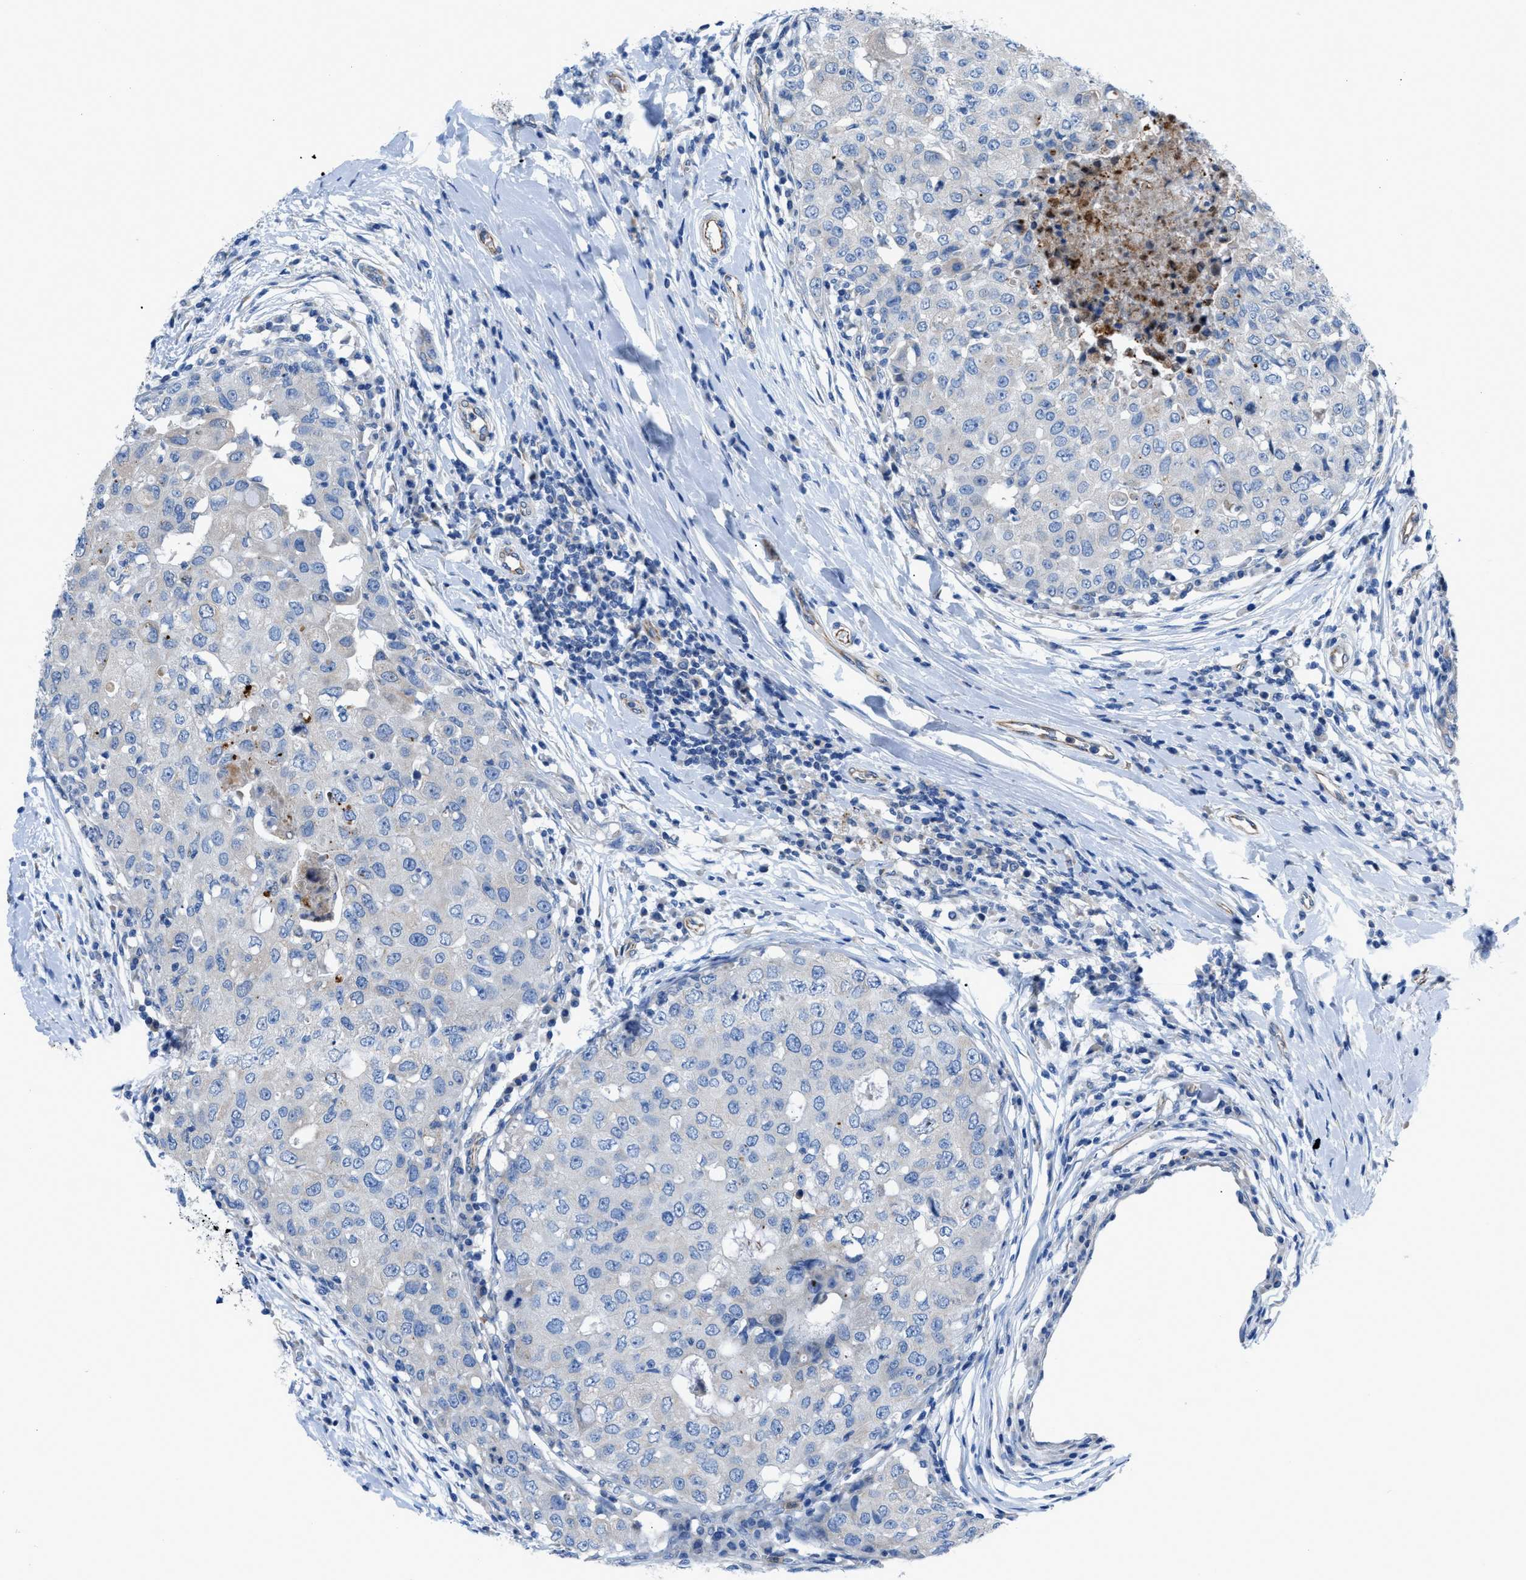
{"staining": {"intensity": "negative", "quantity": "none", "location": "none"}, "tissue": "breast cancer", "cell_type": "Tumor cells", "image_type": "cancer", "snomed": [{"axis": "morphology", "description": "Duct carcinoma"}, {"axis": "topography", "description": "Breast"}], "caption": "Photomicrograph shows no significant protein expression in tumor cells of infiltrating ductal carcinoma (breast). (DAB IHC, high magnification).", "gene": "ITPR1", "patient": {"sex": "female", "age": 27}}